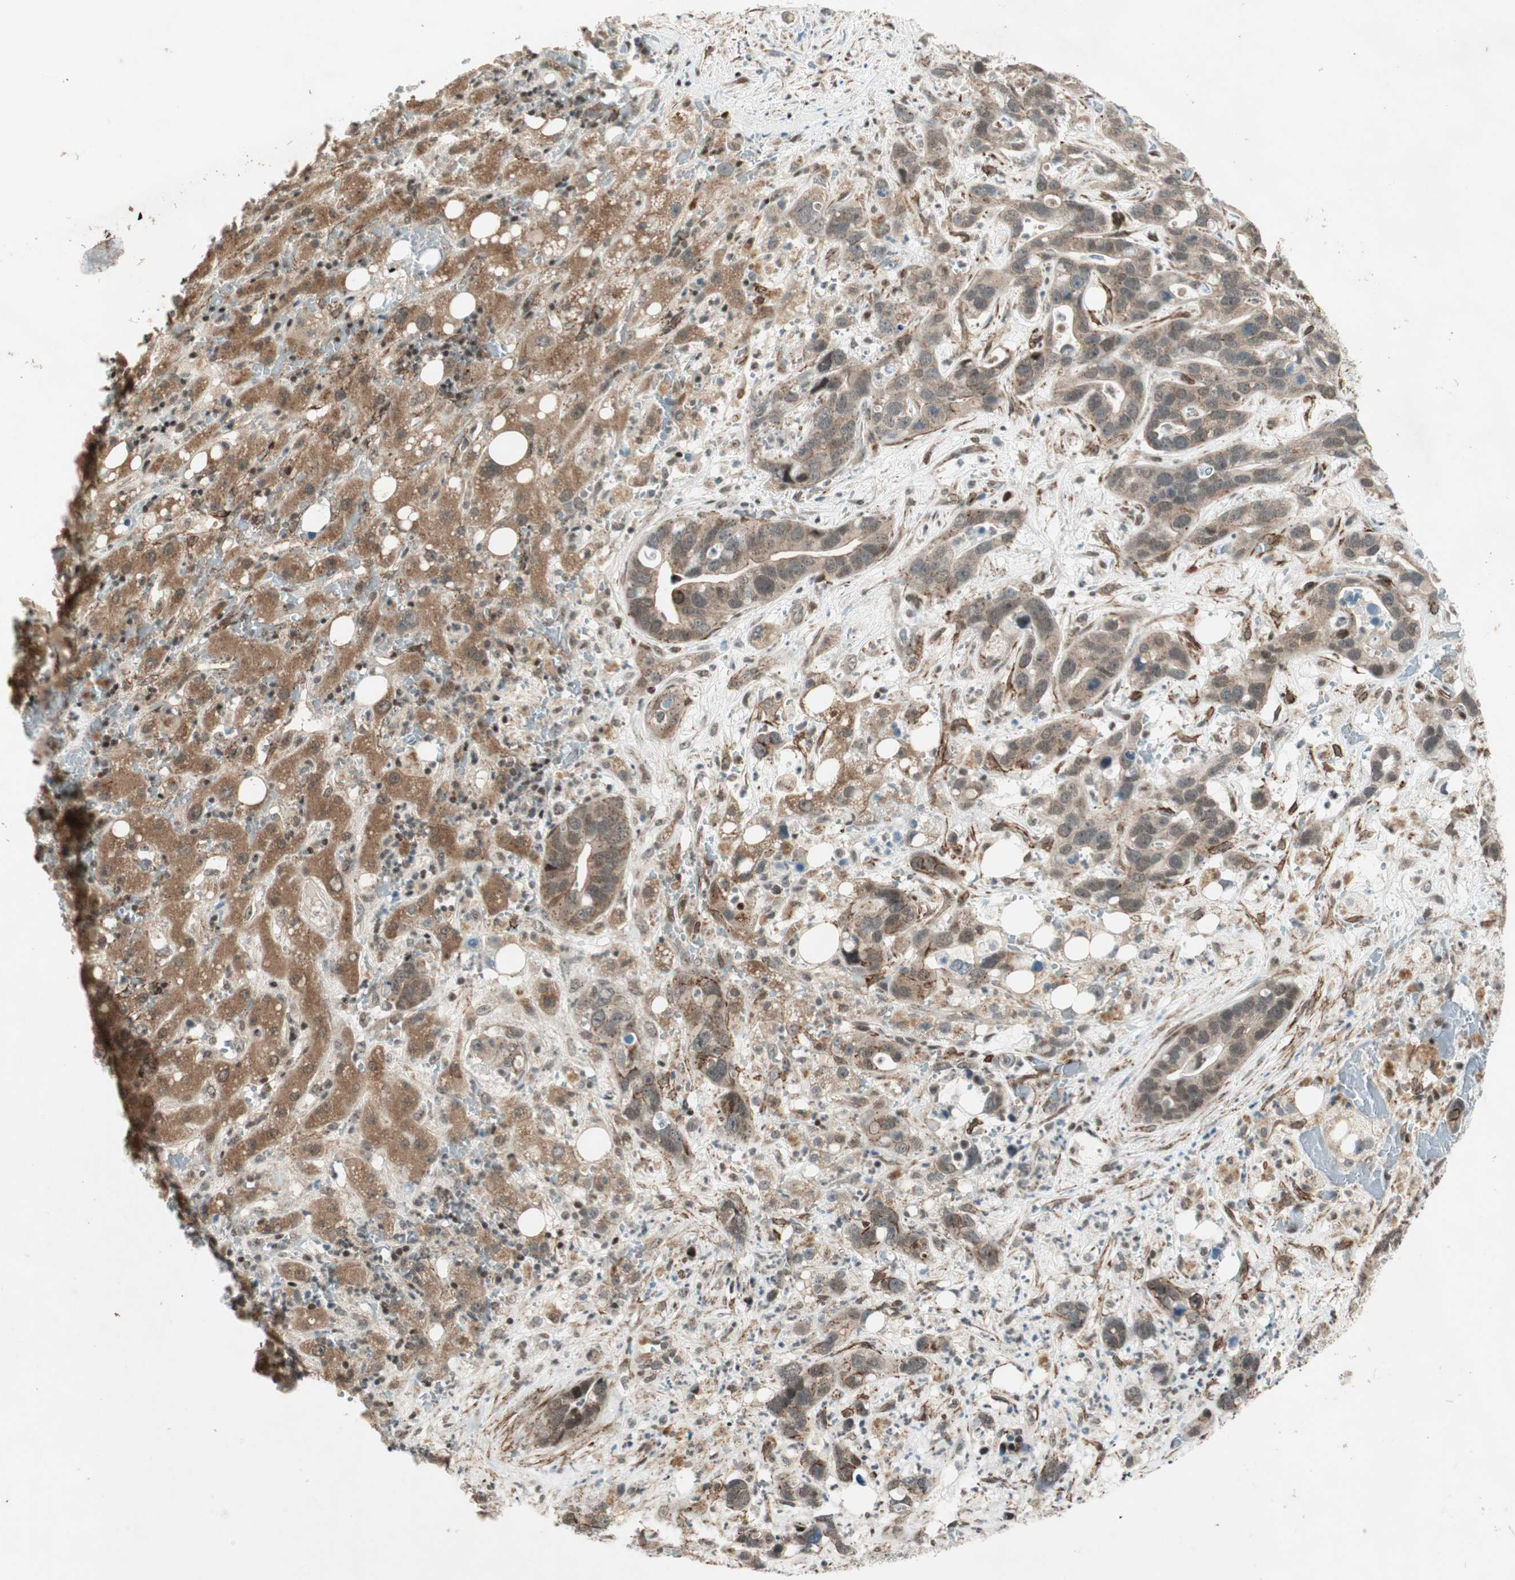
{"staining": {"intensity": "moderate", "quantity": ">75%", "location": "nuclear"}, "tissue": "liver cancer", "cell_type": "Tumor cells", "image_type": "cancer", "snomed": [{"axis": "morphology", "description": "Cholangiocarcinoma"}, {"axis": "topography", "description": "Liver"}], "caption": "Immunohistochemistry of human liver cancer displays medium levels of moderate nuclear positivity in approximately >75% of tumor cells.", "gene": "CDK19", "patient": {"sex": "female", "age": 65}}